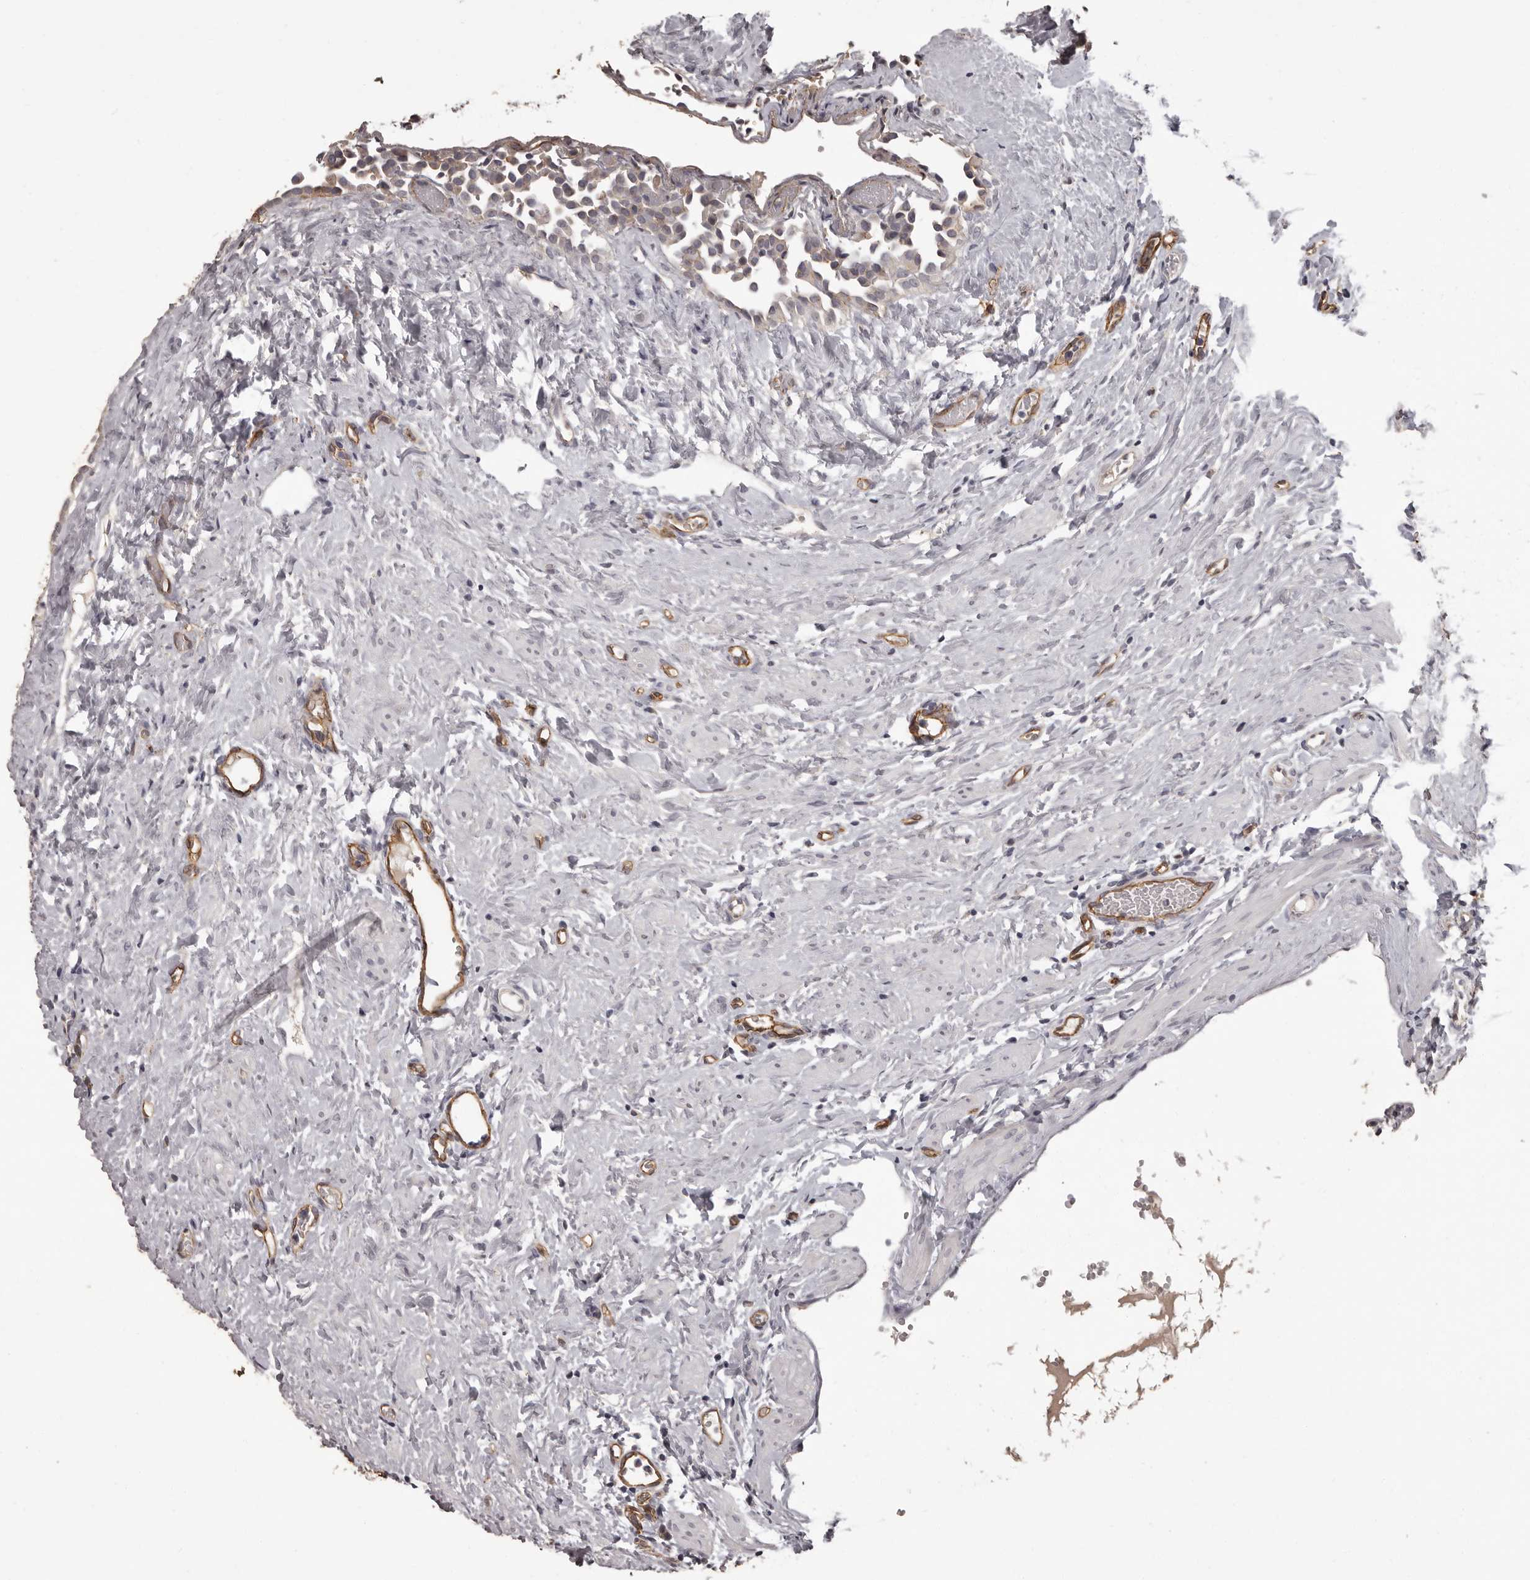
{"staining": {"intensity": "negative", "quantity": "none", "location": "none"}, "tissue": "ovary", "cell_type": "Ovarian stroma cells", "image_type": "normal", "snomed": [{"axis": "morphology", "description": "Normal tissue, NOS"}, {"axis": "morphology", "description": "Cyst, NOS"}, {"axis": "topography", "description": "Ovary"}], "caption": "Immunohistochemistry (IHC) image of unremarkable ovary stained for a protein (brown), which demonstrates no positivity in ovarian stroma cells.", "gene": "GPR78", "patient": {"sex": "female", "age": 33}}